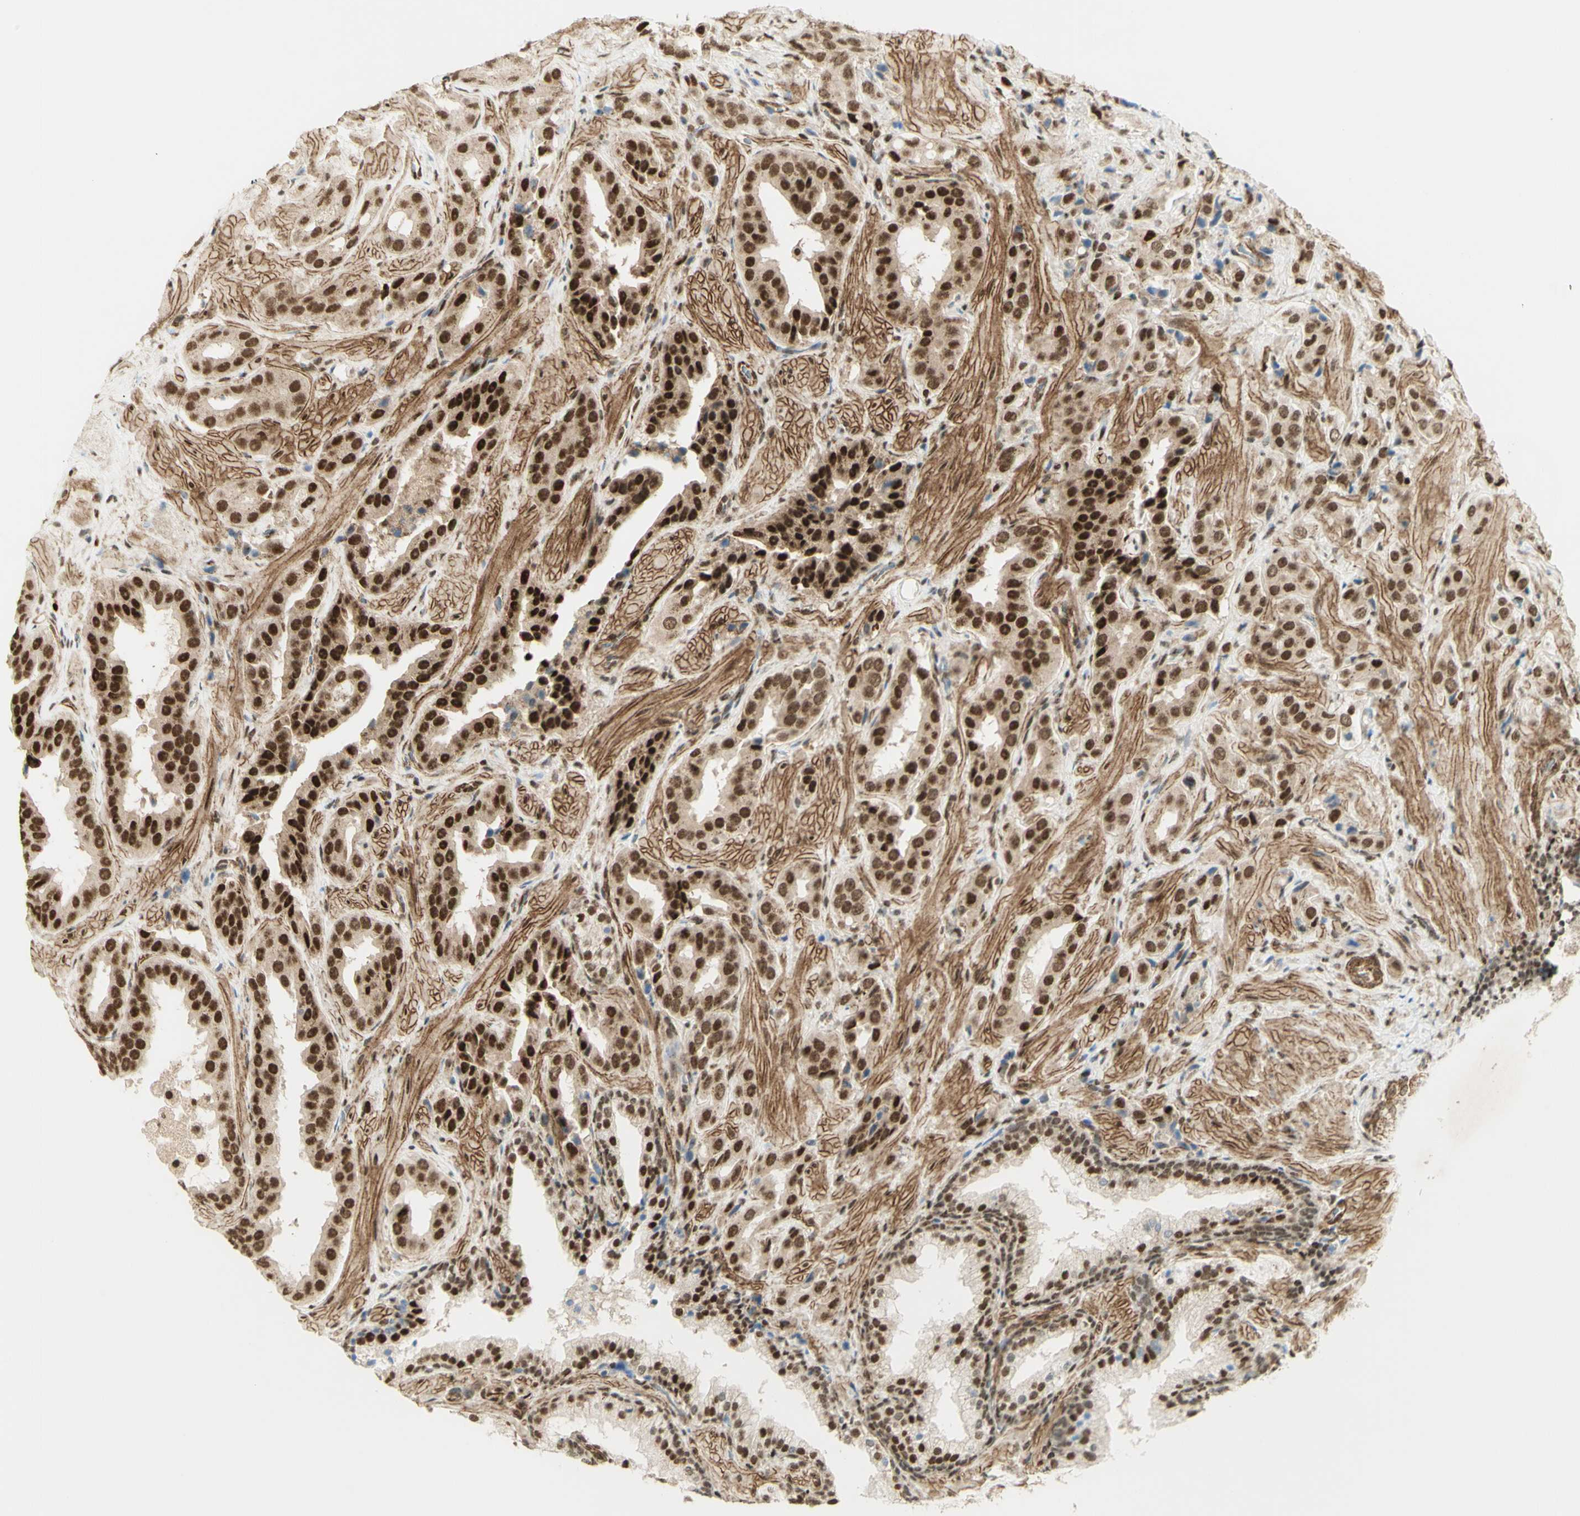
{"staining": {"intensity": "strong", "quantity": ">75%", "location": "nuclear"}, "tissue": "prostate cancer", "cell_type": "Tumor cells", "image_type": "cancer", "snomed": [{"axis": "morphology", "description": "Adenocarcinoma, High grade"}, {"axis": "topography", "description": "Prostate"}], "caption": "Strong nuclear positivity for a protein is appreciated in approximately >75% of tumor cells of high-grade adenocarcinoma (prostate) using IHC.", "gene": "ZMYM6", "patient": {"sex": "male", "age": 64}}